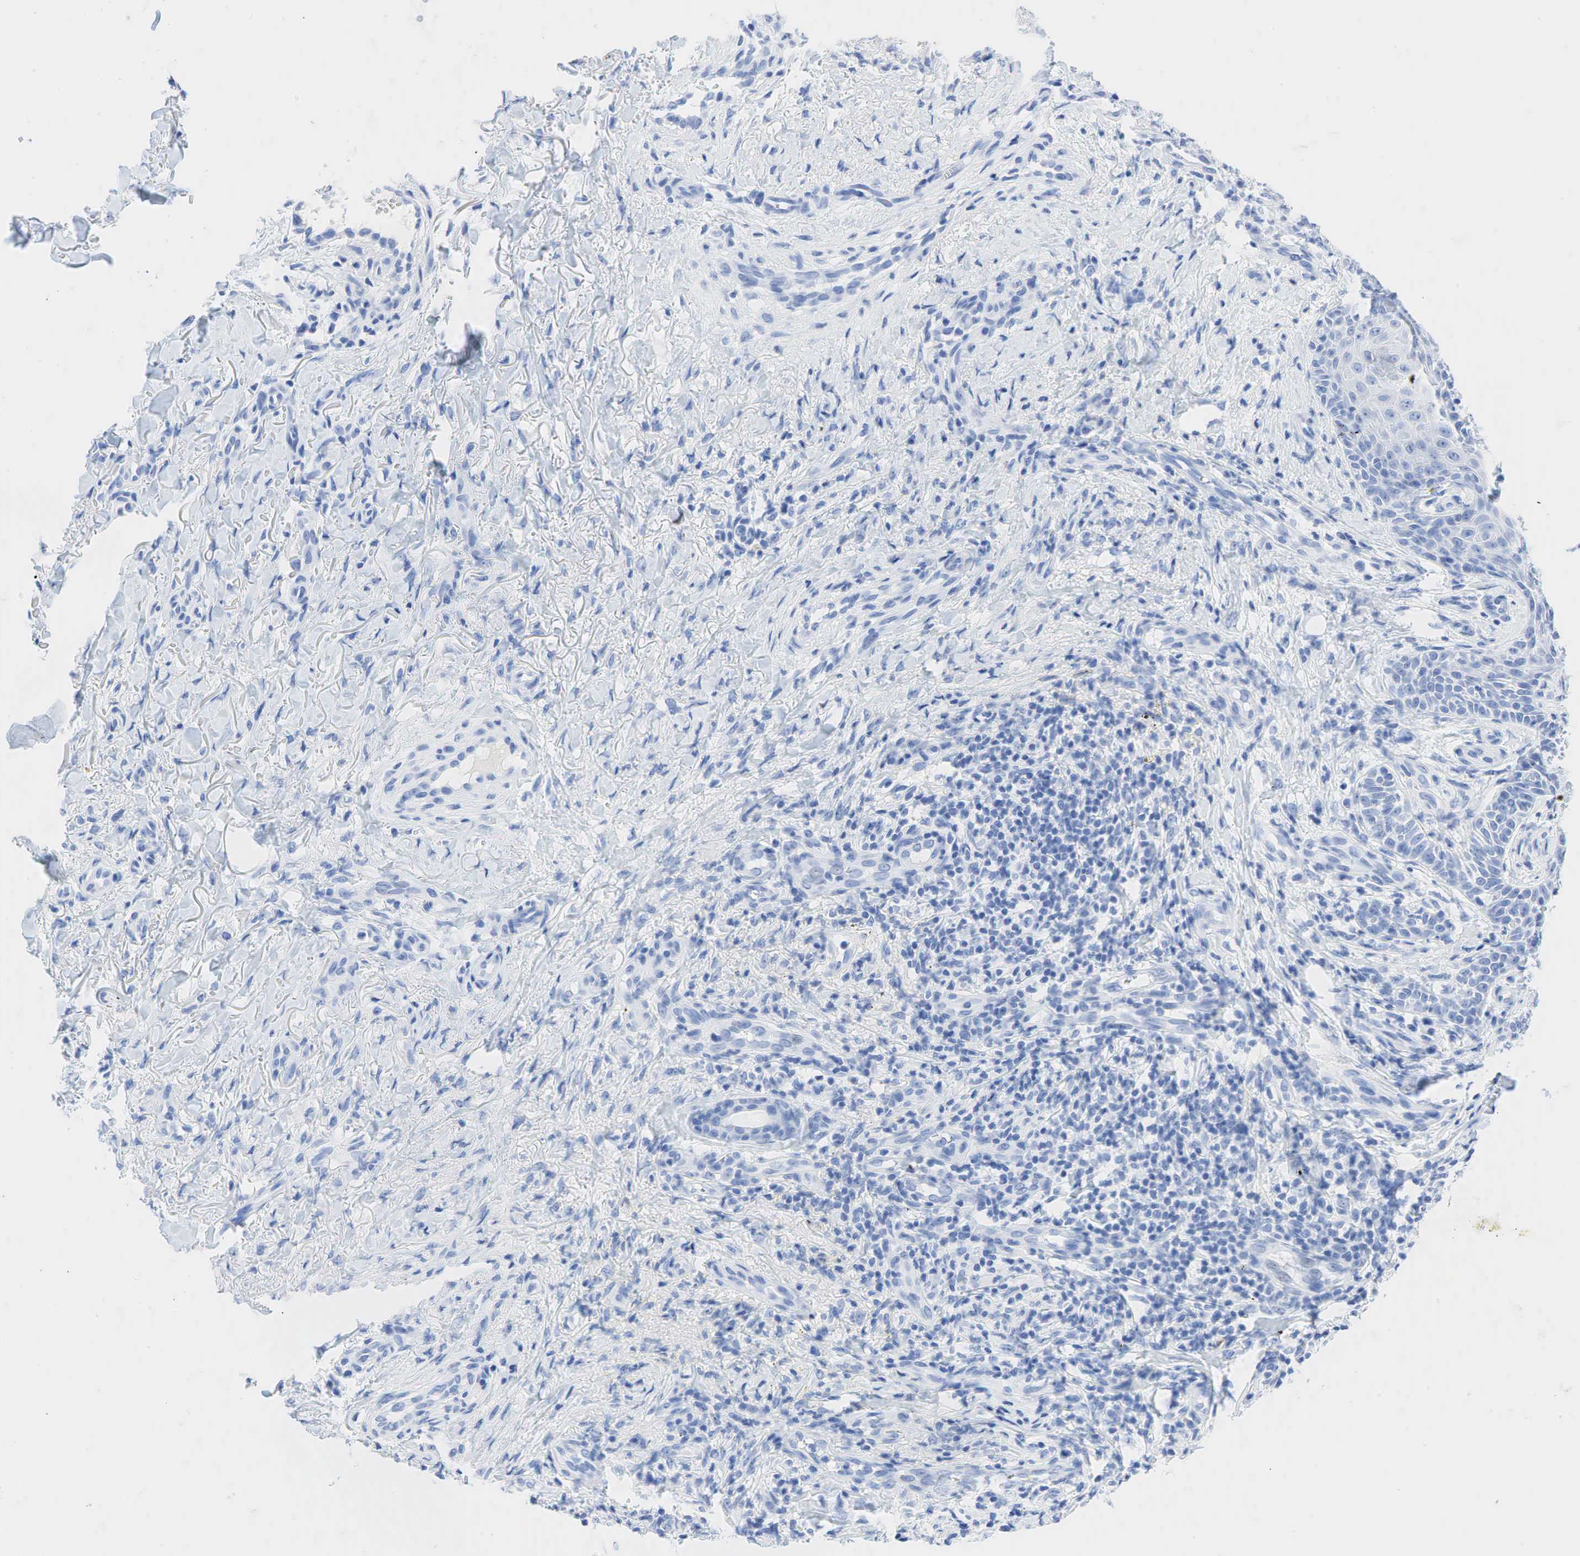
{"staining": {"intensity": "negative", "quantity": "none", "location": "none"}, "tissue": "skin cancer", "cell_type": "Tumor cells", "image_type": "cancer", "snomed": [{"axis": "morphology", "description": "Normal tissue, NOS"}, {"axis": "morphology", "description": "Basal cell carcinoma"}, {"axis": "topography", "description": "Skin"}], "caption": "Immunohistochemistry image of neoplastic tissue: human skin cancer stained with DAB (3,3'-diaminobenzidine) demonstrates no significant protein expression in tumor cells.", "gene": "INHA", "patient": {"sex": "male", "age": 81}}